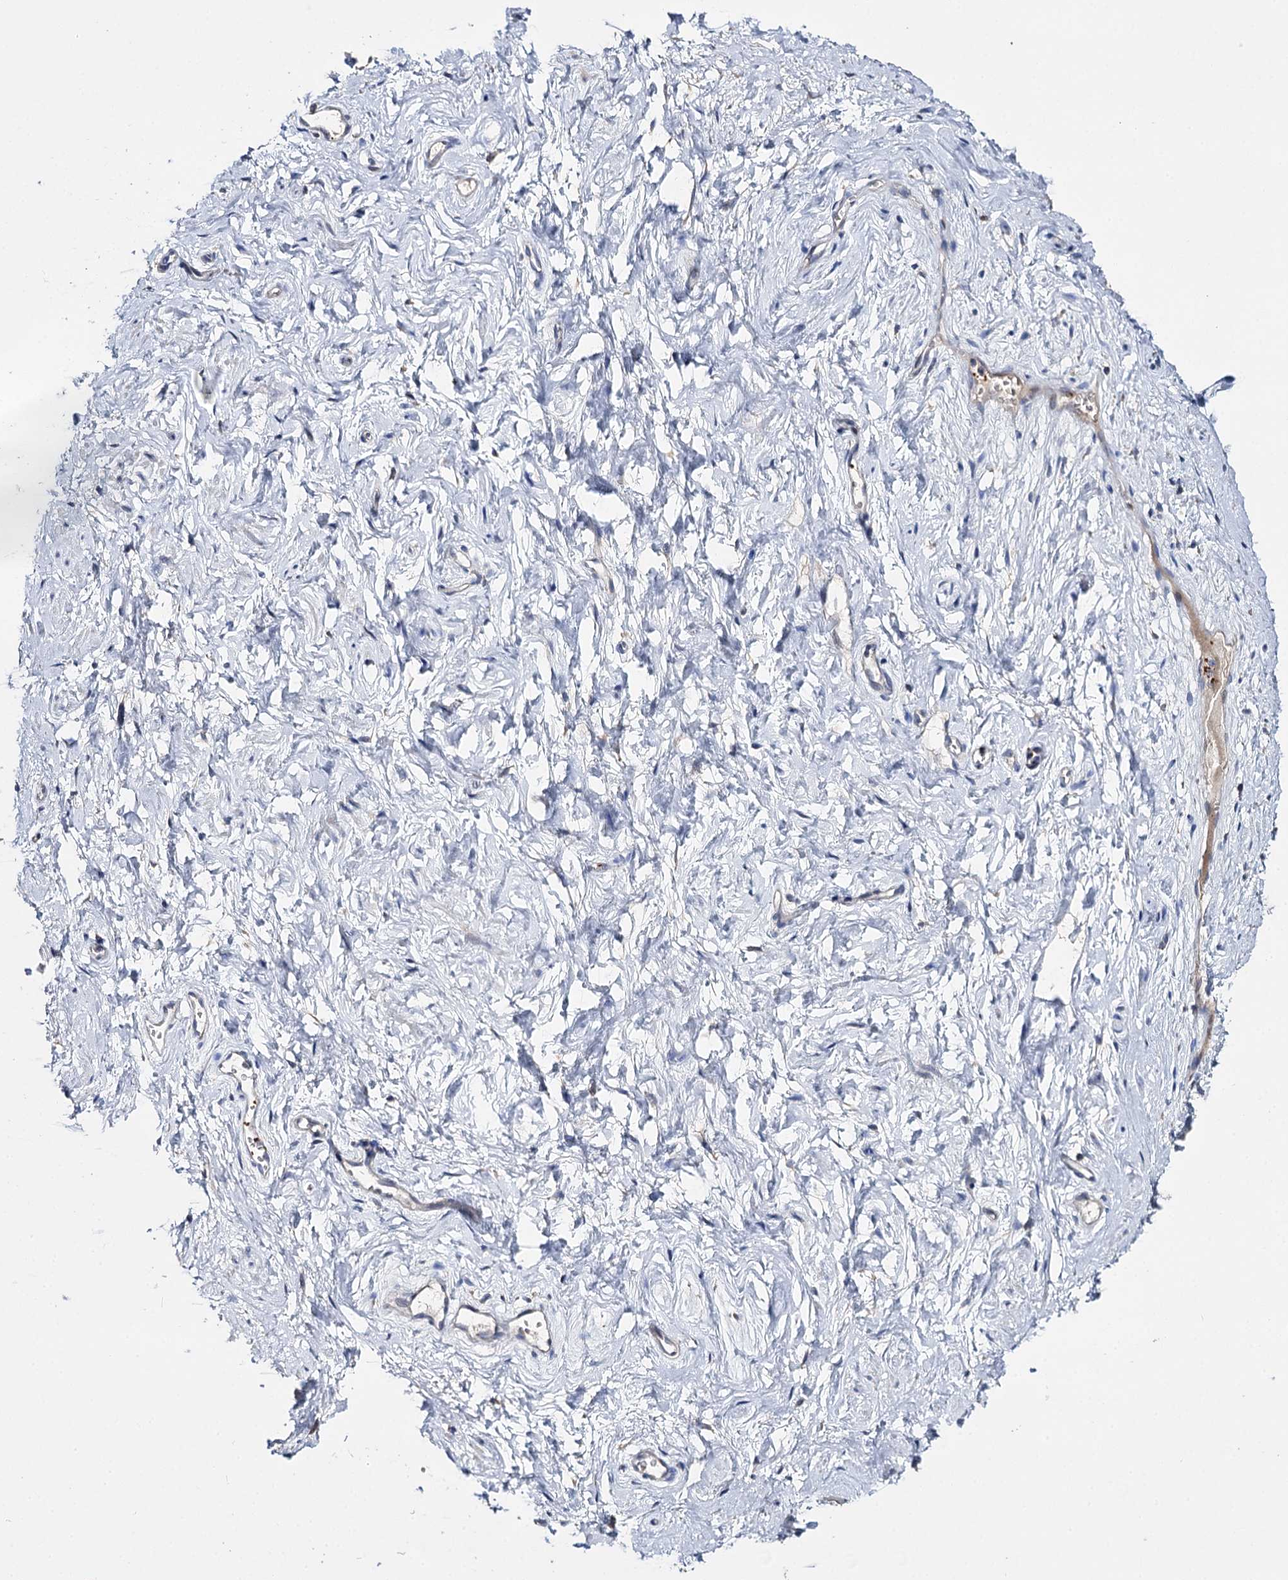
{"staining": {"intensity": "weak", "quantity": "<25%", "location": "nuclear"}, "tissue": "vagina", "cell_type": "Squamous epithelial cells", "image_type": "normal", "snomed": [{"axis": "morphology", "description": "Normal tissue, NOS"}, {"axis": "topography", "description": "Vagina"}, {"axis": "topography", "description": "Cervix"}], "caption": "Immunohistochemical staining of unremarkable vagina demonstrates no significant staining in squamous epithelial cells. (Stains: DAB immunohistochemistry (IHC) with hematoxylin counter stain, Microscopy: brightfield microscopy at high magnification).", "gene": "DNAH6", "patient": {"sex": "female", "age": 40}}